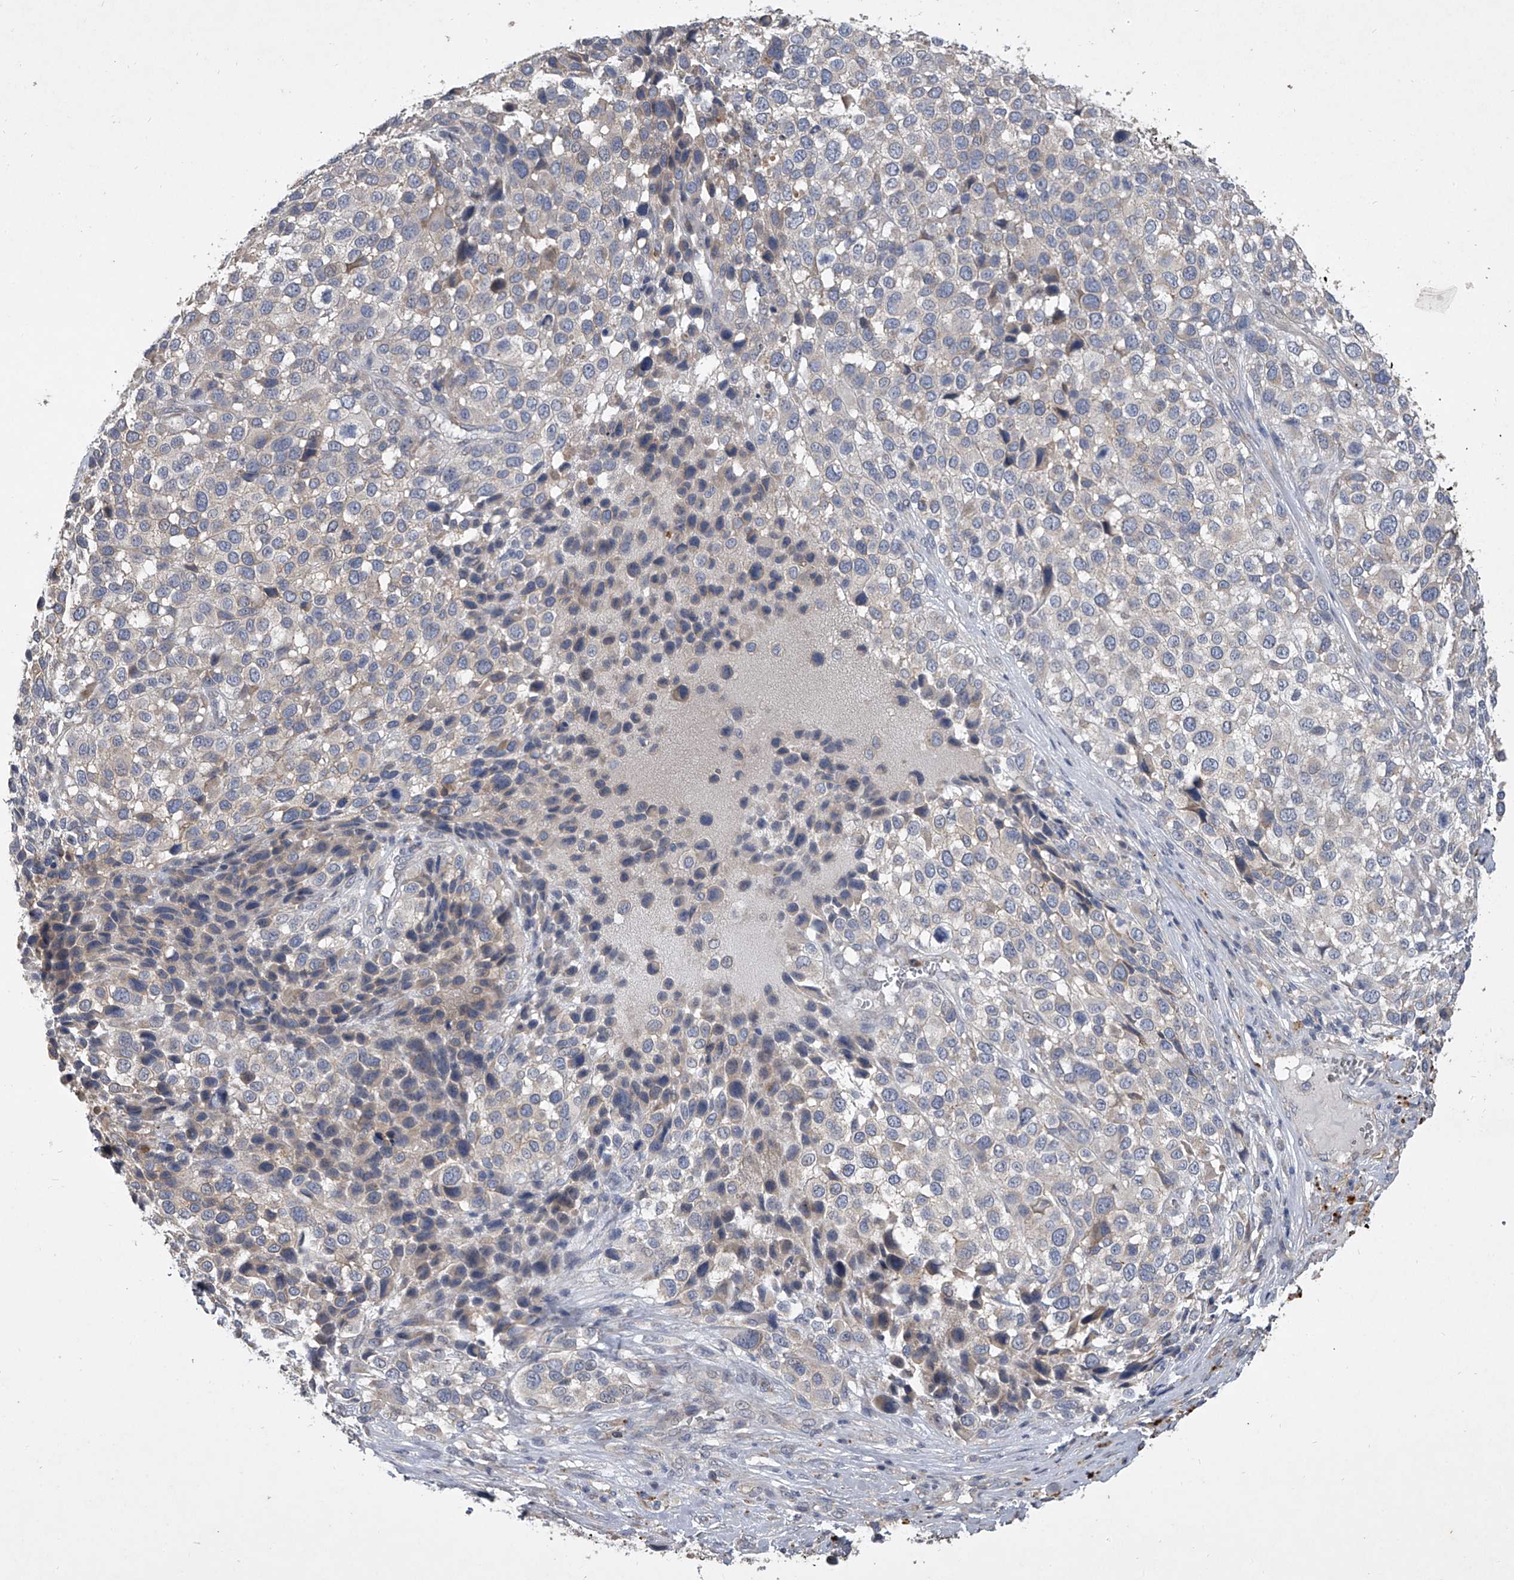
{"staining": {"intensity": "negative", "quantity": "none", "location": "none"}, "tissue": "melanoma", "cell_type": "Tumor cells", "image_type": "cancer", "snomed": [{"axis": "morphology", "description": "Malignant melanoma, NOS"}, {"axis": "topography", "description": "Skin of trunk"}], "caption": "The image reveals no significant staining in tumor cells of malignant melanoma. (Stains: DAB (3,3'-diaminobenzidine) immunohistochemistry (IHC) with hematoxylin counter stain, Microscopy: brightfield microscopy at high magnification).", "gene": "DOCK9", "patient": {"sex": "male", "age": 71}}